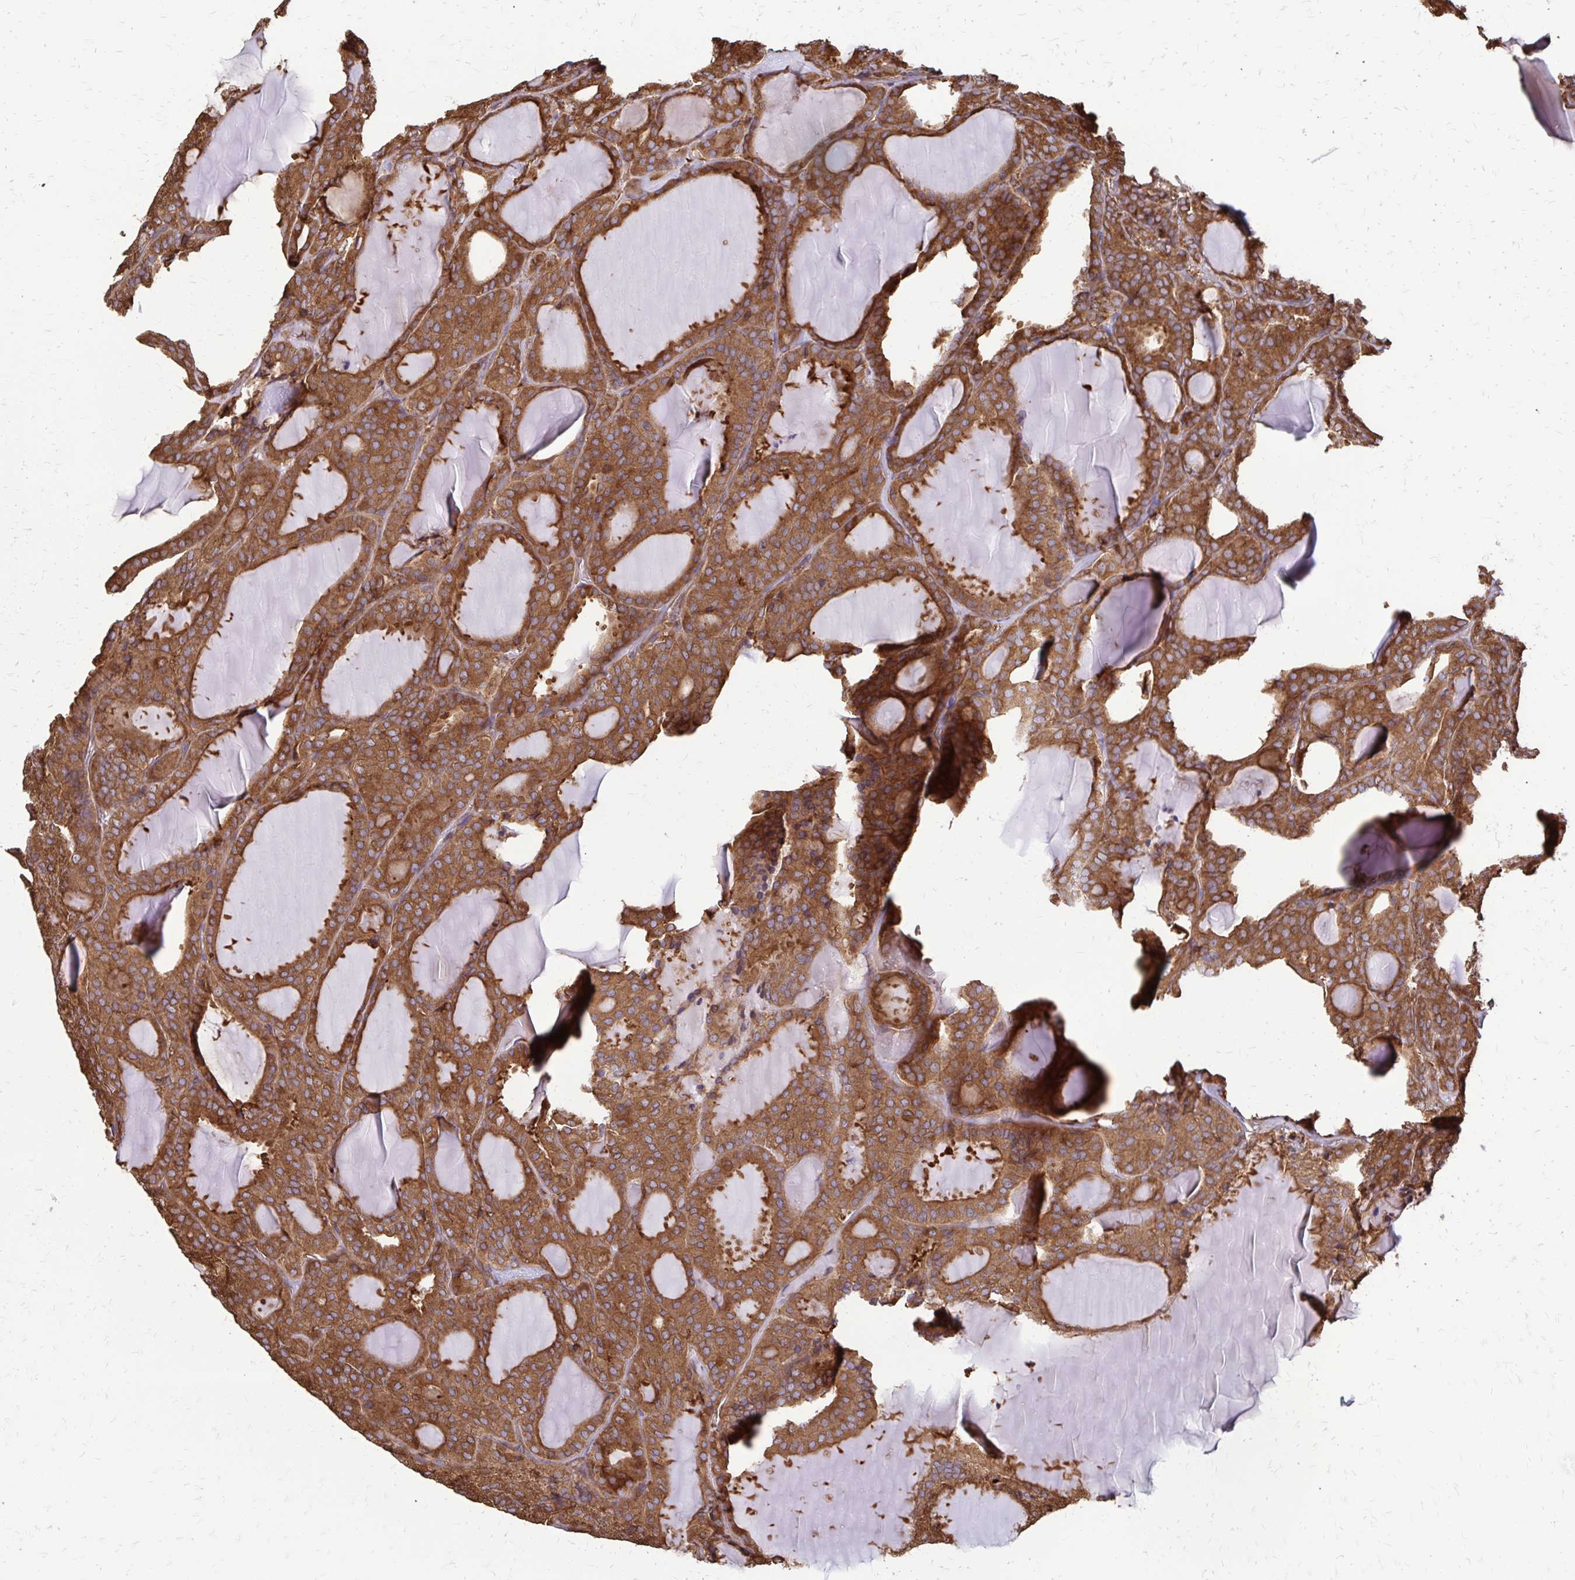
{"staining": {"intensity": "strong", "quantity": ">75%", "location": "cytoplasmic/membranous"}, "tissue": "thyroid cancer", "cell_type": "Tumor cells", "image_type": "cancer", "snomed": [{"axis": "morphology", "description": "Follicular adenoma carcinoma, NOS"}, {"axis": "topography", "description": "Thyroid gland"}], "caption": "Brown immunohistochemical staining in thyroid cancer (follicular adenoma carcinoma) exhibits strong cytoplasmic/membranous positivity in approximately >75% of tumor cells.", "gene": "EEF2", "patient": {"sex": "male", "age": 74}}